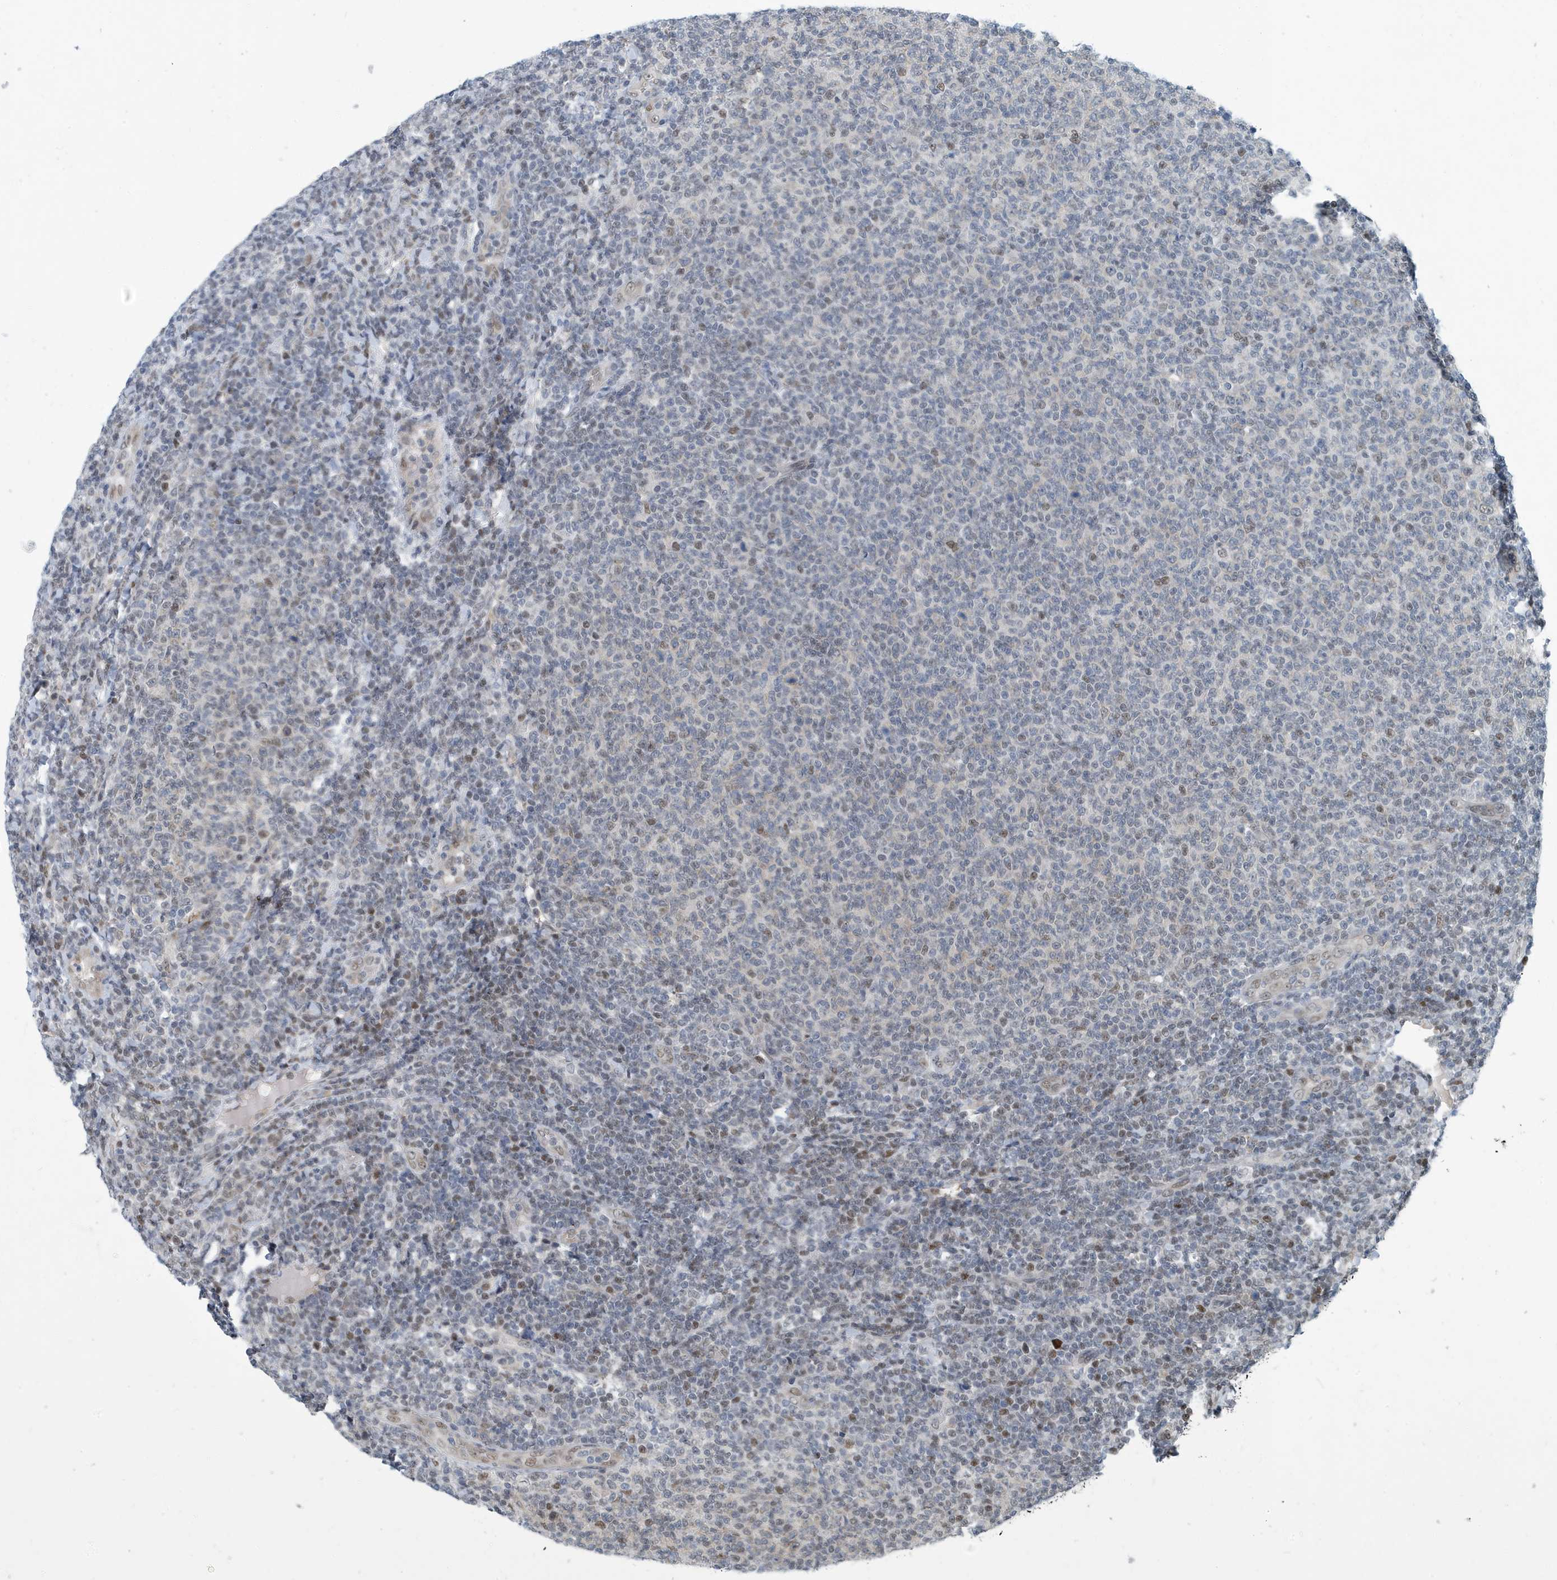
{"staining": {"intensity": "weak", "quantity": "<25%", "location": "nuclear"}, "tissue": "lymphoma", "cell_type": "Tumor cells", "image_type": "cancer", "snomed": [{"axis": "morphology", "description": "Malignant lymphoma, non-Hodgkin's type, Low grade"}, {"axis": "topography", "description": "Lymph node"}], "caption": "Protein analysis of malignant lymphoma, non-Hodgkin's type (low-grade) reveals no significant positivity in tumor cells.", "gene": "KIF15", "patient": {"sex": "male", "age": 66}}